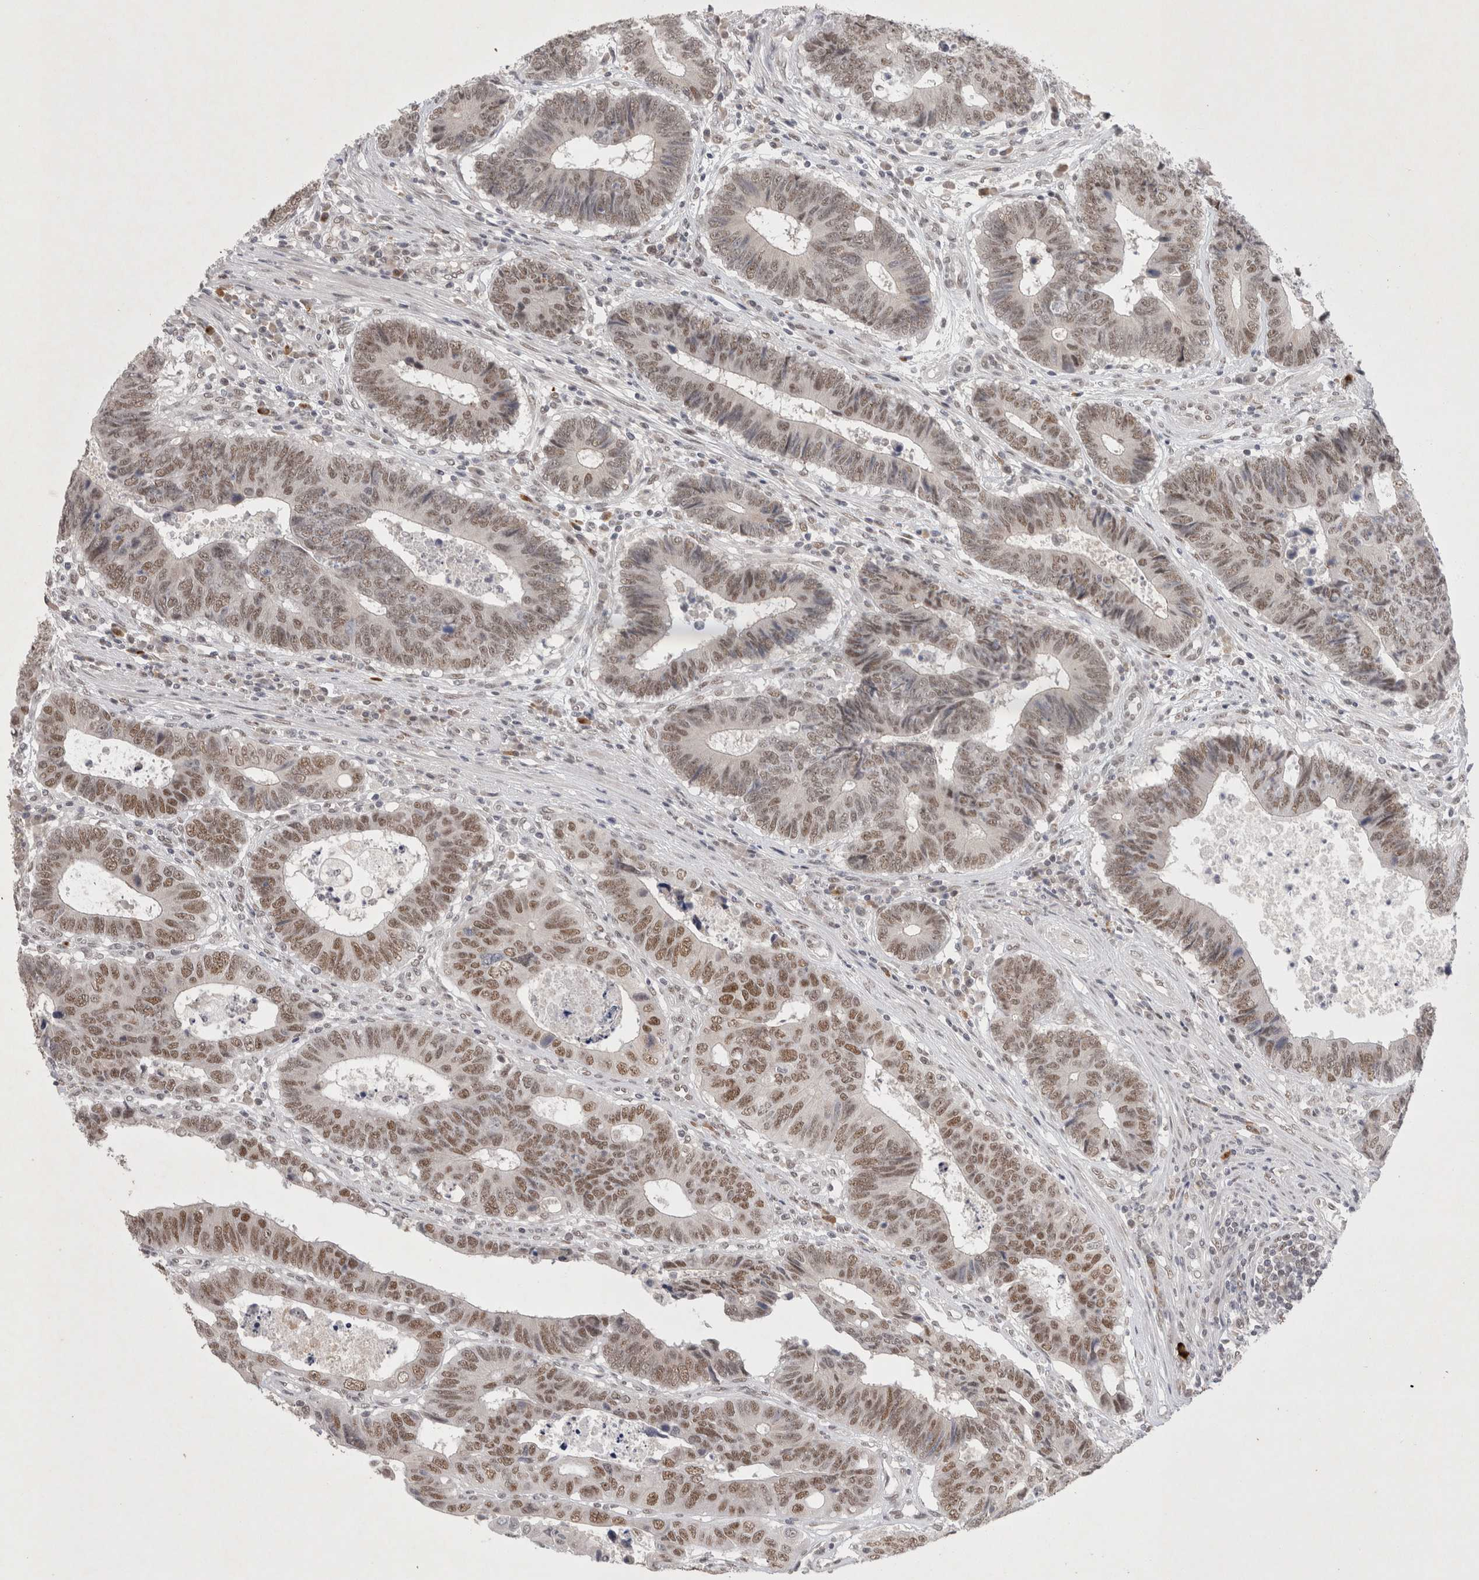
{"staining": {"intensity": "moderate", "quantity": ">75%", "location": "nuclear"}, "tissue": "colorectal cancer", "cell_type": "Tumor cells", "image_type": "cancer", "snomed": [{"axis": "morphology", "description": "Adenocarcinoma, NOS"}, {"axis": "topography", "description": "Rectum"}], "caption": "Protein expression by immunohistochemistry (IHC) shows moderate nuclear expression in about >75% of tumor cells in colorectal cancer (adenocarcinoma).", "gene": "RECQL4", "patient": {"sex": "male", "age": 84}}